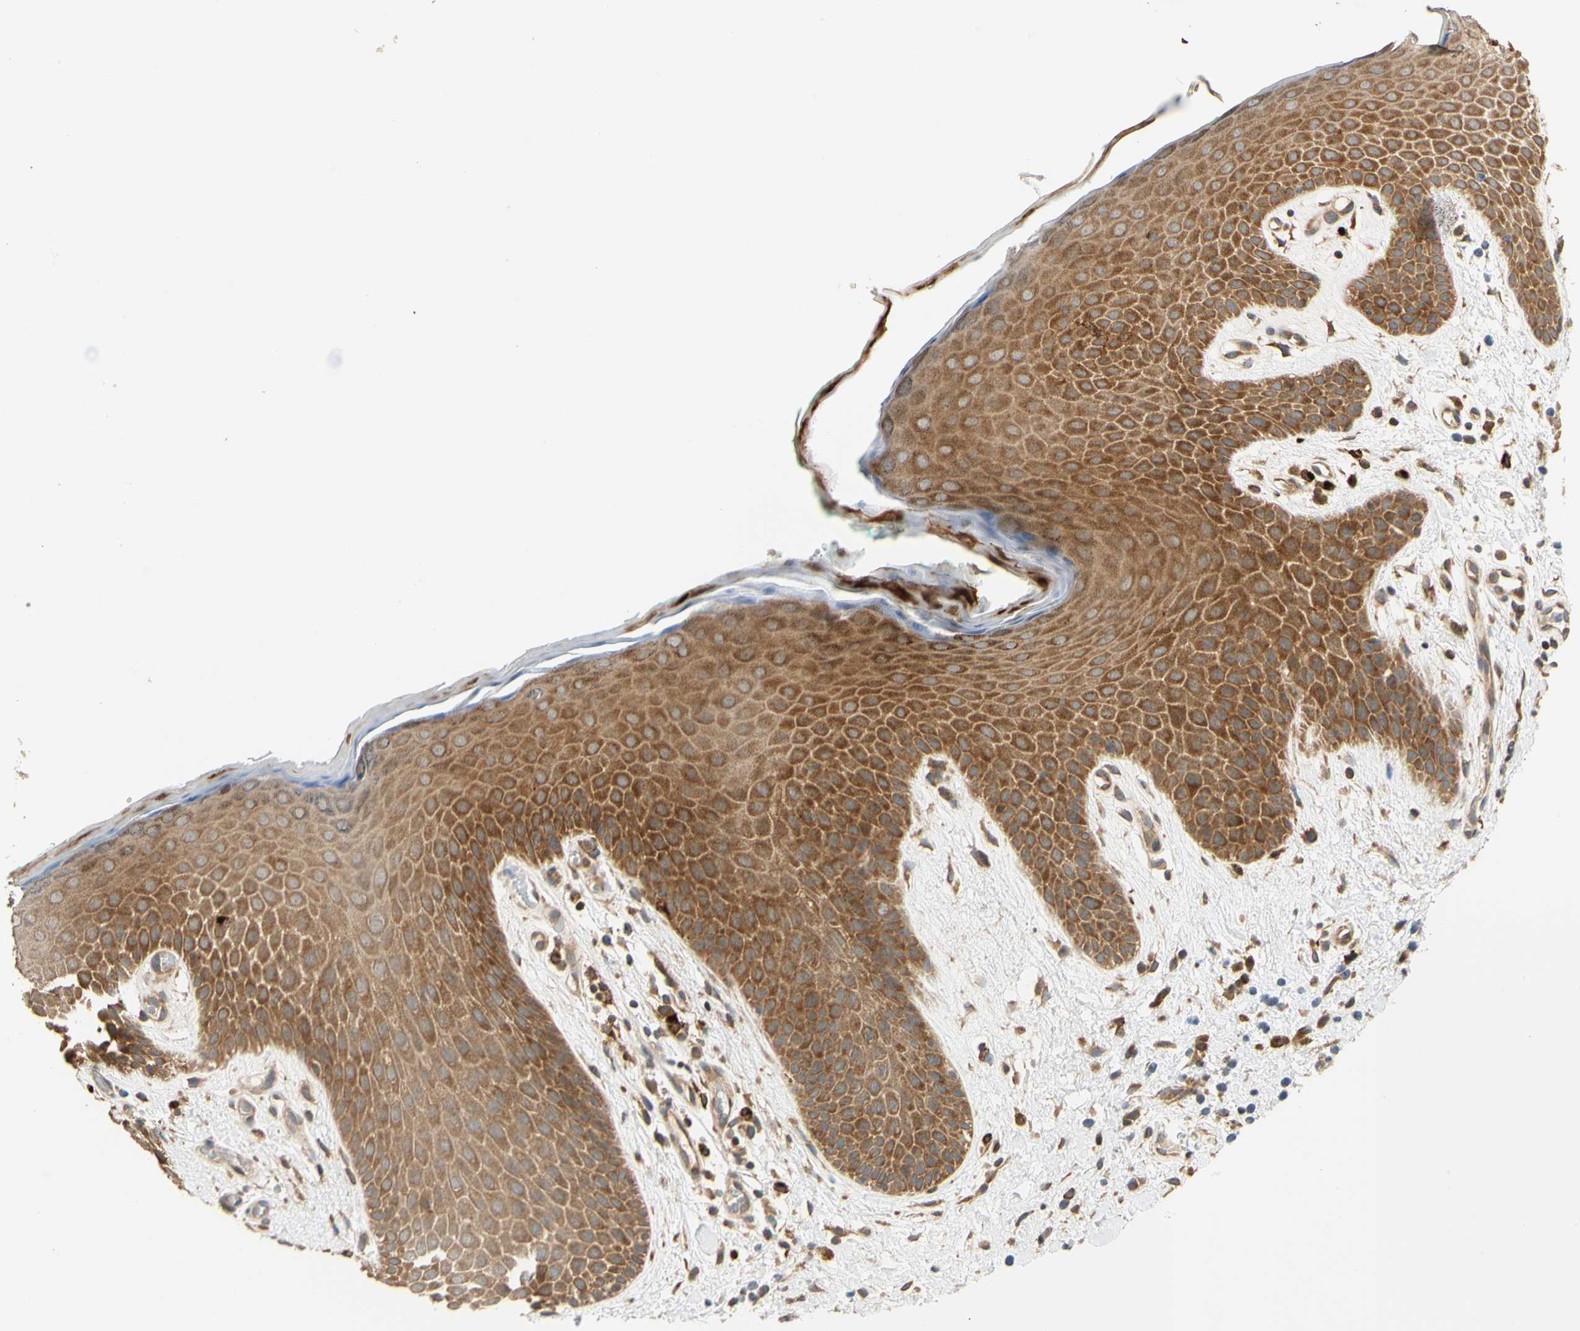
{"staining": {"intensity": "strong", "quantity": ">75%", "location": "cytoplasmic/membranous"}, "tissue": "skin", "cell_type": "Epidermal cells", "image_type": "normal", "snomed": [{"axis": "morphology", "description": "Normal tissue, NOS"}, {"axis": "topography", "description": "Anal"}], "caption": "Brown immunohistochemical staining in unremarkable human skin demonstrates strong cytoplasmic/membranous expression in about >75% of epidermal cells. (brown staining indicates protein expression, while blue staining denotes nuclei).", "gene": "ANKHD1", "patient": {"sex": "male", "age": 74}}